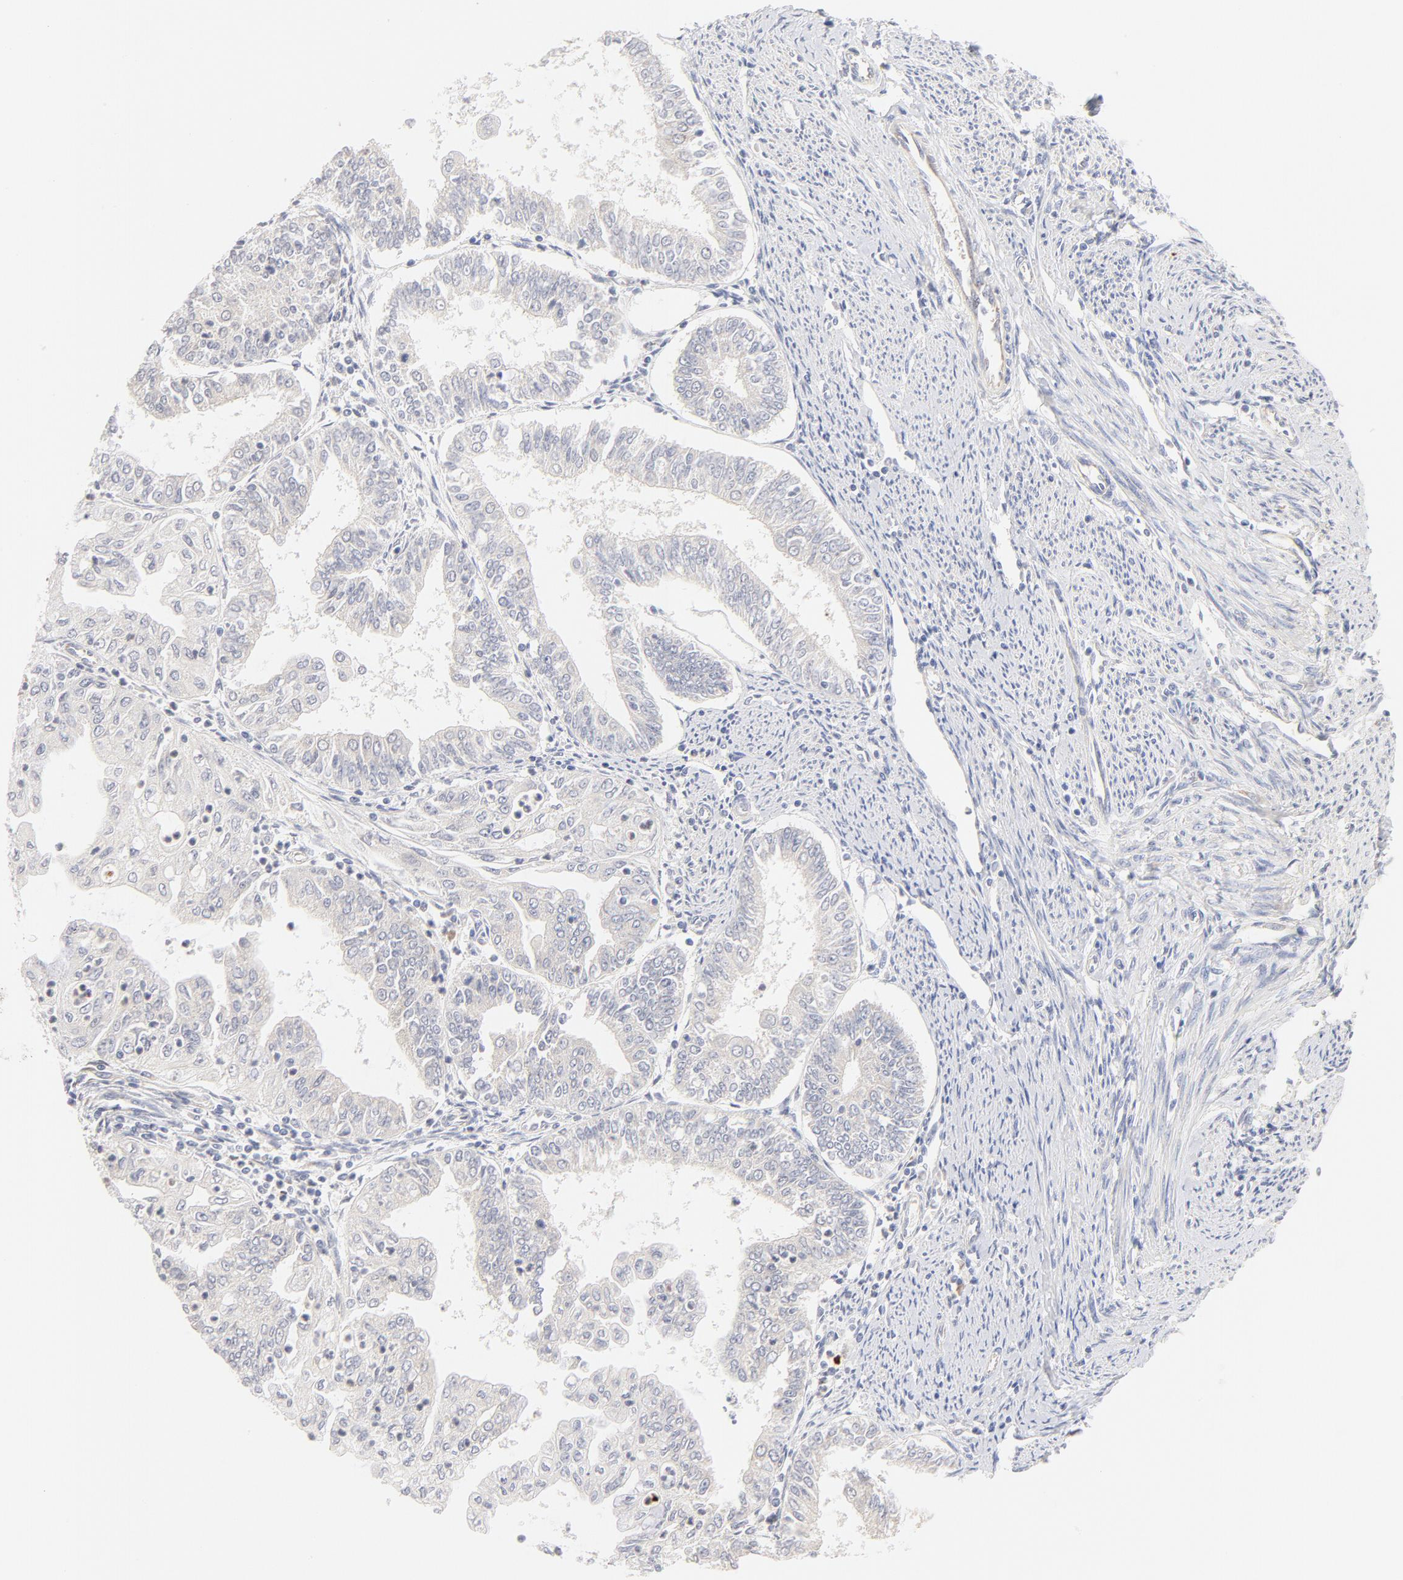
{"staining": {"intensity": "negative", "quantity": "none", "location": "none"}, "tissue": "endometrial cancer", "cell_type": "Tumor cells", "image_type": "cancer", "snomed": [{"axis": "morphology", "description": "Adenocarcinoma, NOS"}, {"axis": "topography", "description": "Endometrium"}], "caption": "There is no significant positivity in tumor cells of endometrial adenocarcinoma.", "gene": "MTERF2", "patient": {"sex": "female", "age": 75}}